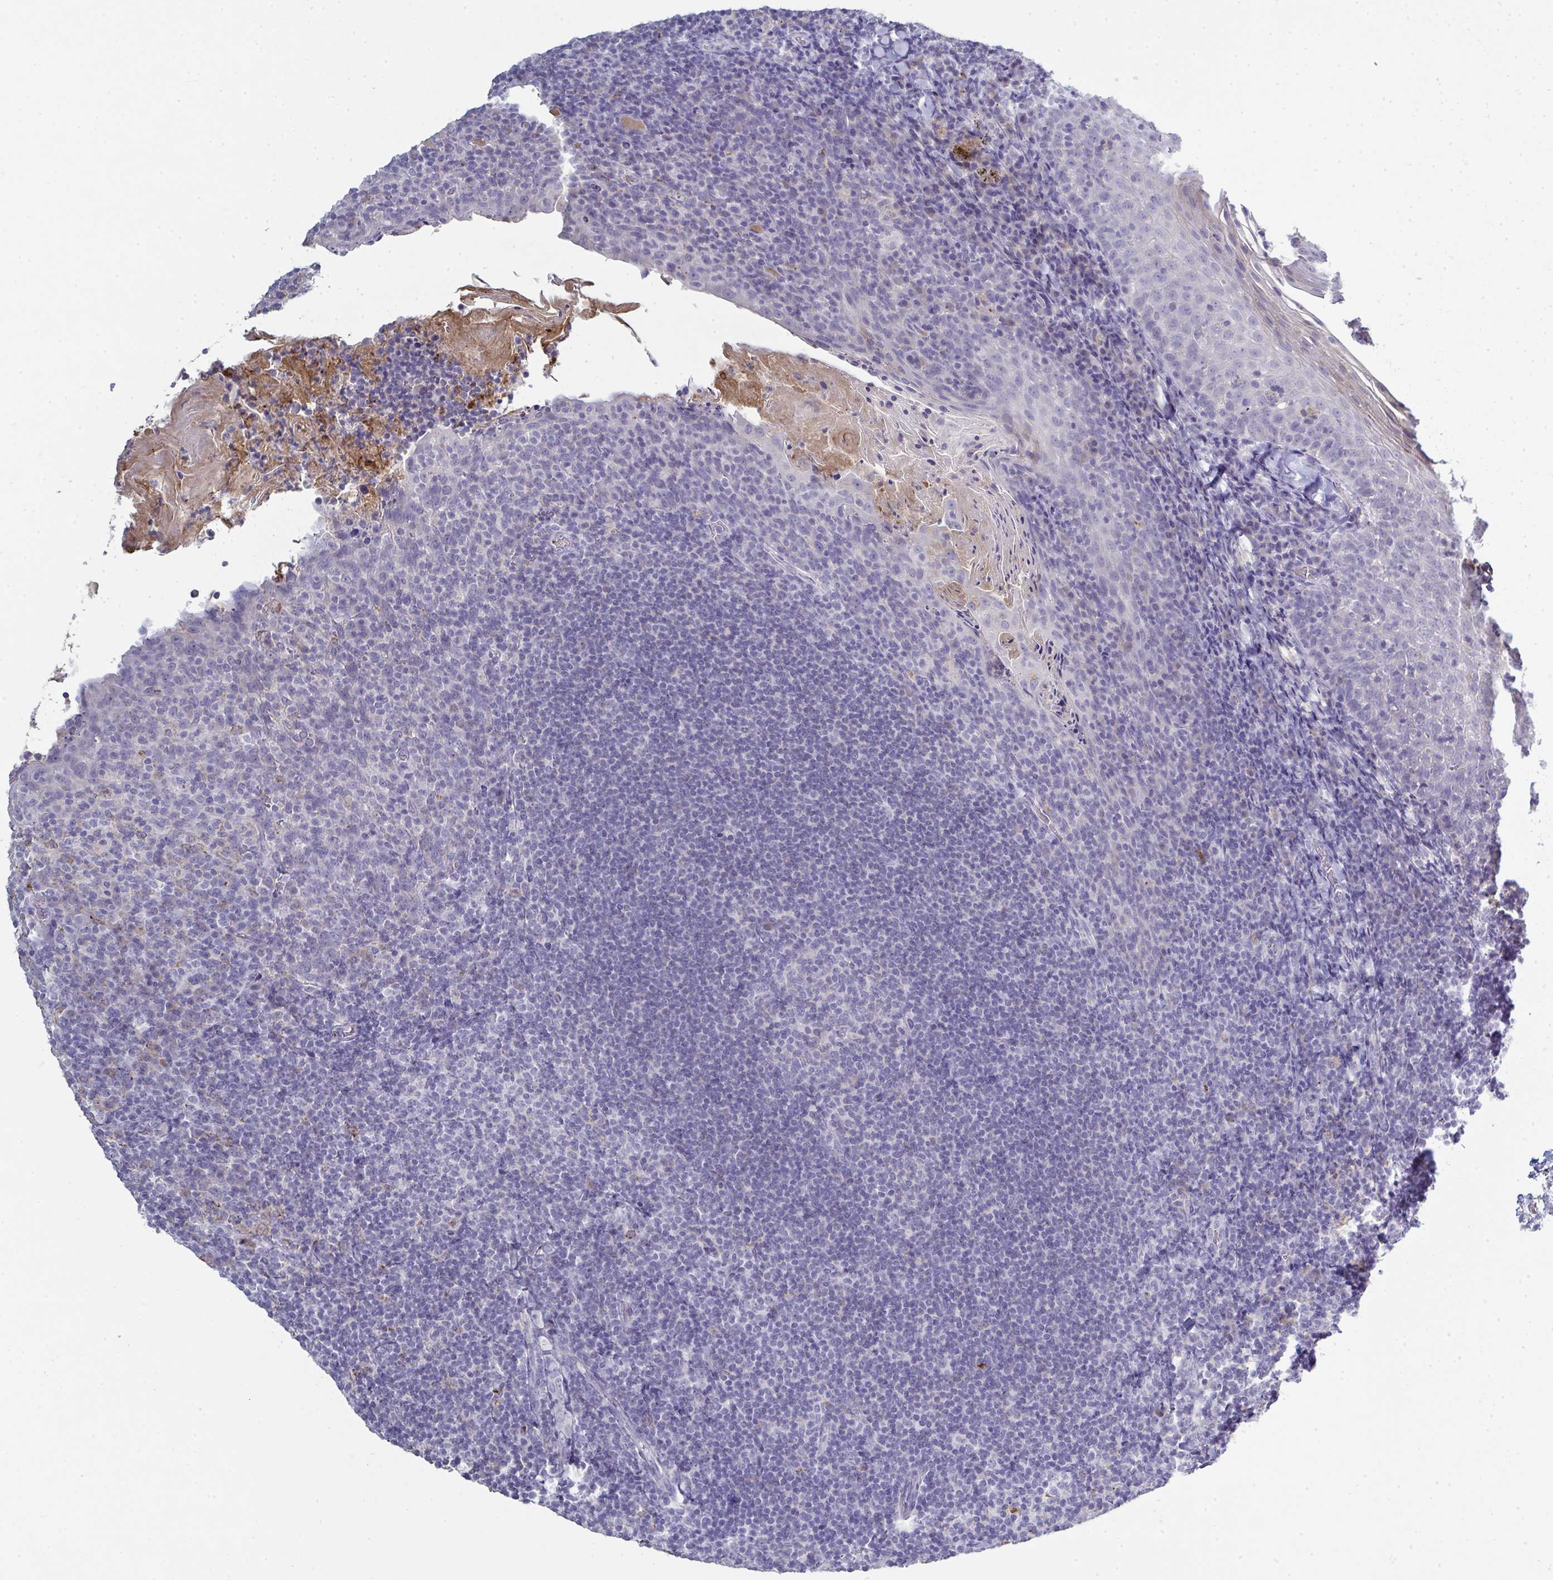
{"staining": {"intensity": "negative", "quantity": "none", "location": "none"}, "tissue": "tonsil", "cell_type": "Germinal center cells", "image_type": "normal", "snomed": [{"axis": "morphology", "description": "Normal tissue, NOS"}, {"axis": "topography", "description": "Tonsil"}], "caption": "The image shows no significant positivity in germinal center cells of tonsil.", "gene": "ADAM21", "patient": {"sex": "female", "age": 10}}